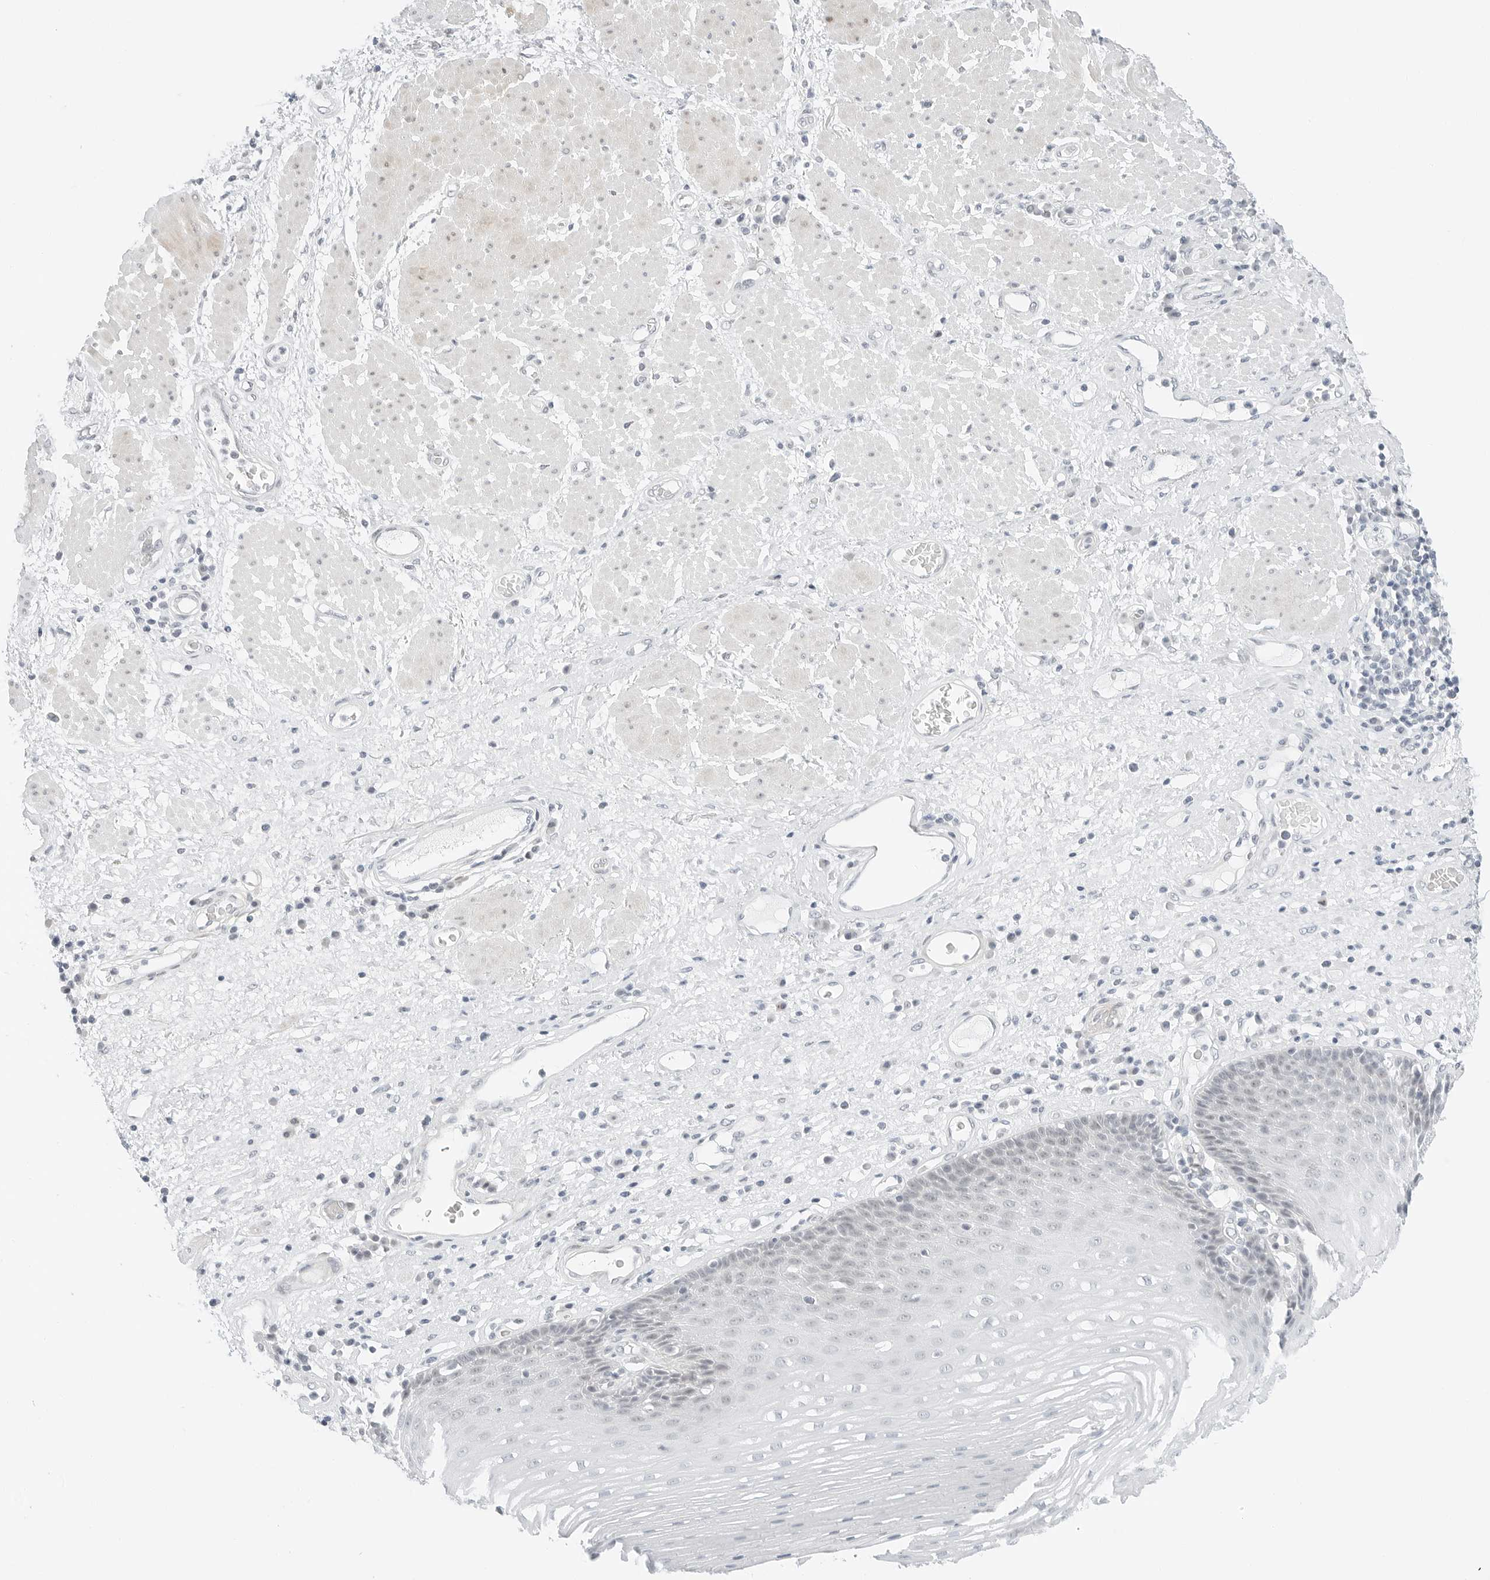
{"staining": {"intensity": "weak", "quantity": "<25%", "location": "nuclear"}, "tissue": "esophagus", "cell_type": "Squamous epithelial cells", "image_type": "normal", "snomed": [{"axis": "morphology", "description": "Normal tissue, NOS"}, {"axis": "morphology", "description": "Adenocarcinoma, NOS"}, {"axis": "topography", "description": "Esophagus"}], "caption": "High magnification brightfield microscopy of benign esophagus stained with DAB (brown) and counterstained with hematoxylin (blue): squamous epithelial cells show no significant positivity.", "gene": "CCSAP", "patient": {"sex": "male", "age": 62}}